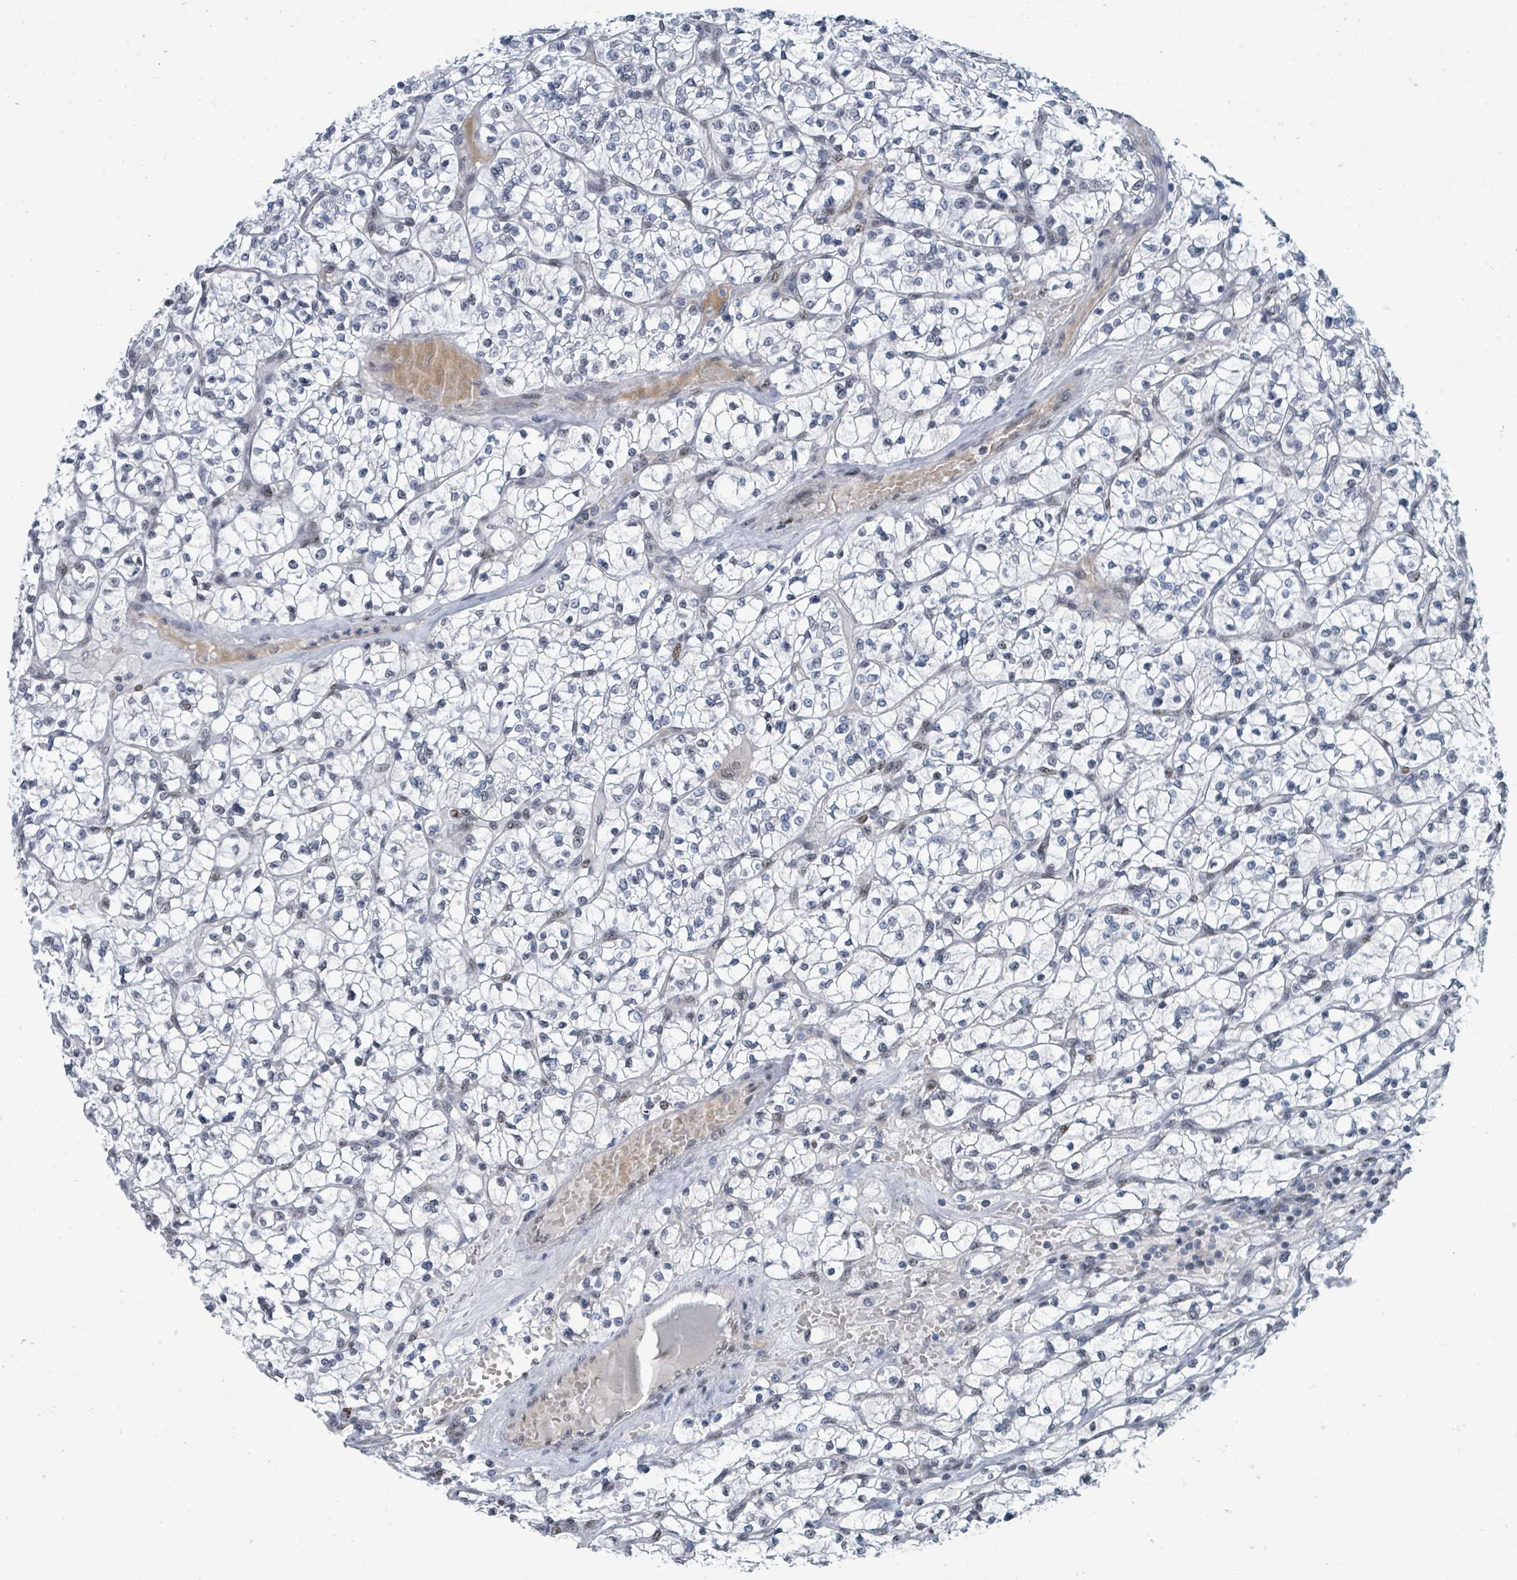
{"staining": {"intensity": "negative", "quantity": "none", "location": "none"}, "tissue": "renal cancer", "cell_type": "Tumor cells", "image_type": "cancer", "snomed": [{"axis": "morphology", "description": "Adenocarcinoma, NOS"}, {"axis": "topography", "description": "Kidney"}], "caption": "Immunohistochemical staining of renal cancer shows no significant positivity in tumor cells. (DAB immunohistochemistry (IHC) with hematoxylin counter stain).", "gene": "SUMO4", "patient": {"sex": "female", "age": 64}}